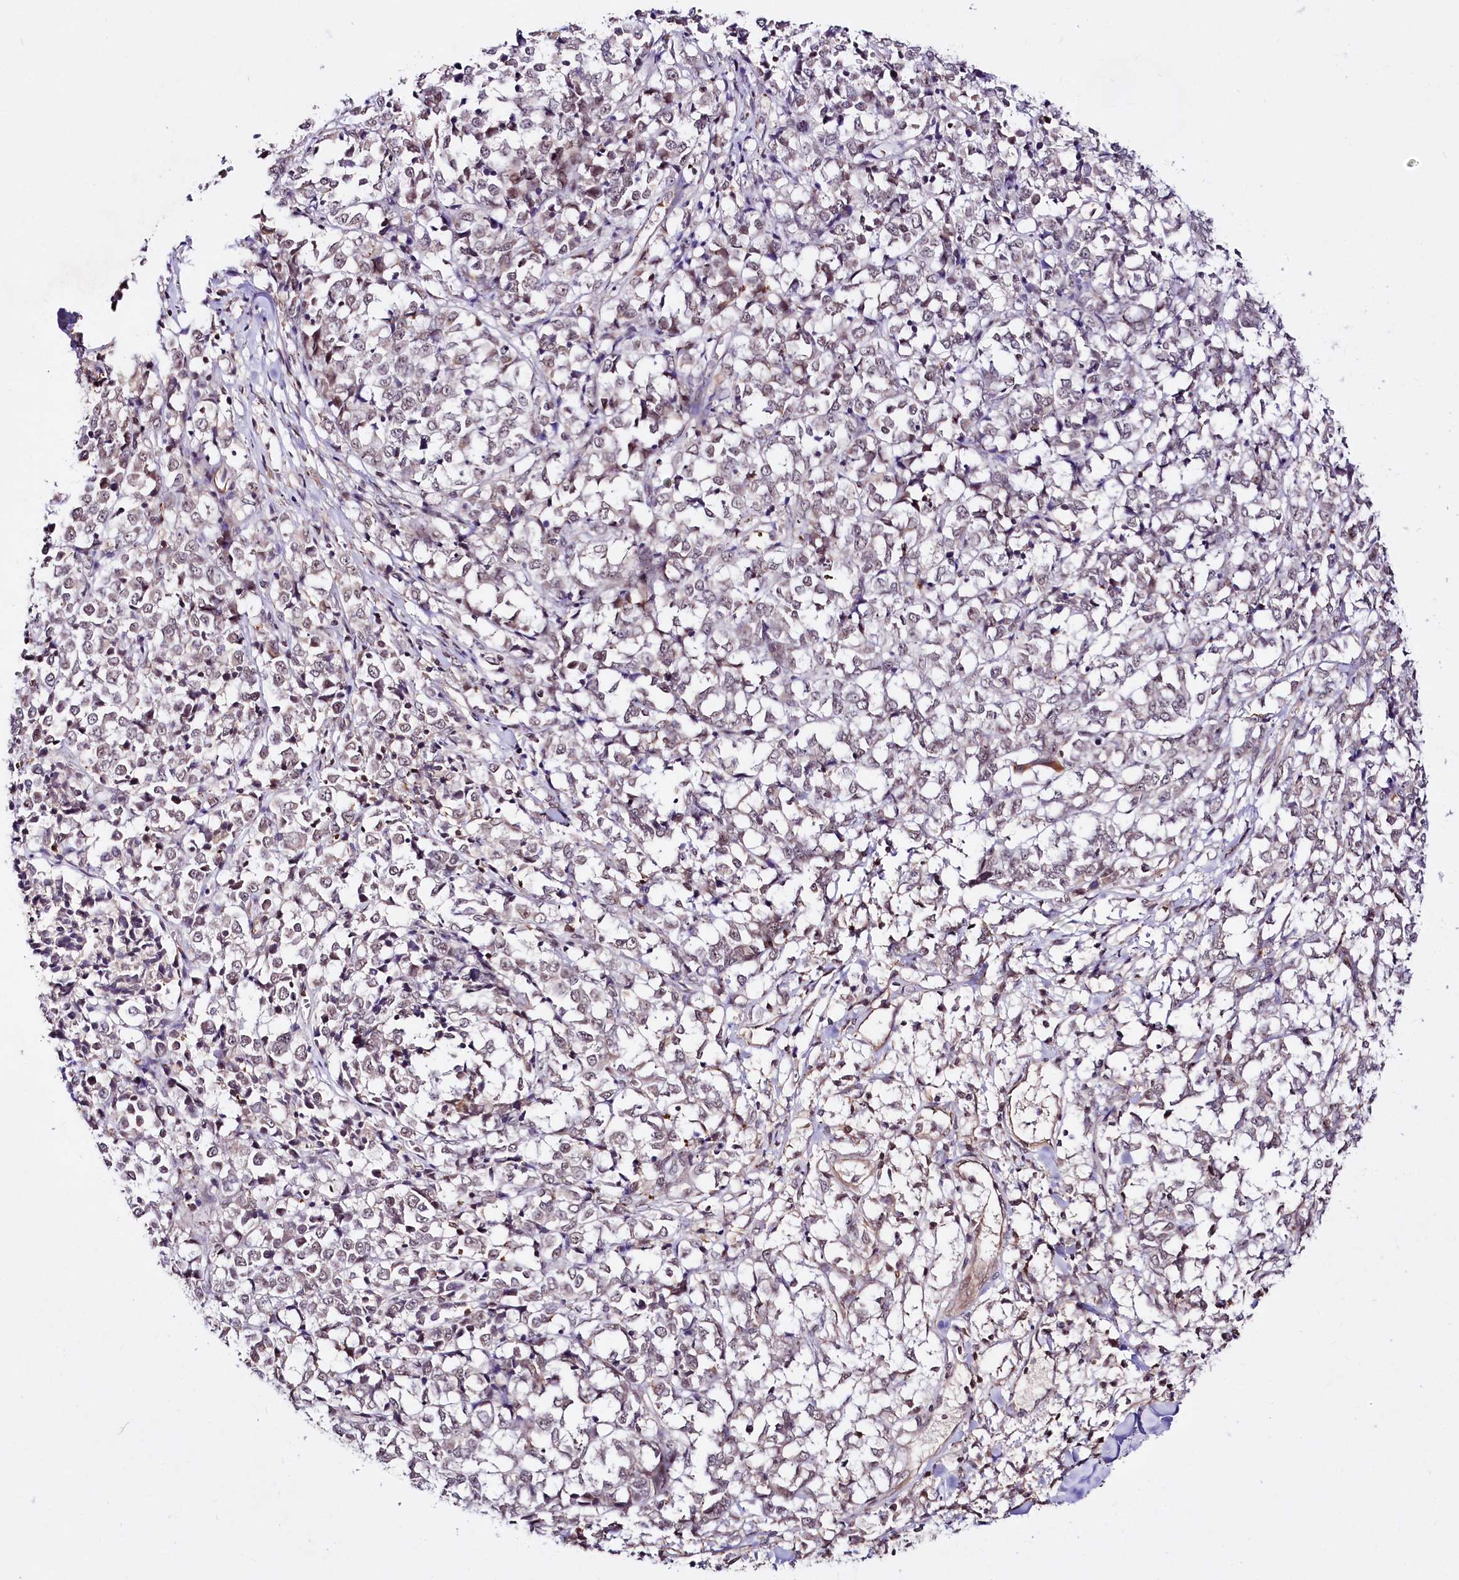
{"staining": {"intensity": "negative", "quantity": "none", "location": "none"}, "tissue": "melanoma", "cell_type": "Tumor cells", "image_type": "cancer", "snomed": [{"axis": "morphology", "description": "Malignant melanoma, NOS"}, {"axis": "topography", "description": "Skin"}], "caption": "An immunohistochemistry image of malignant melanoma is shown. There is no staining in tumor cells of malignant melanoma.", "gene": "TAFAZZIN", "patient": {"sex": "female", "age": 72}}